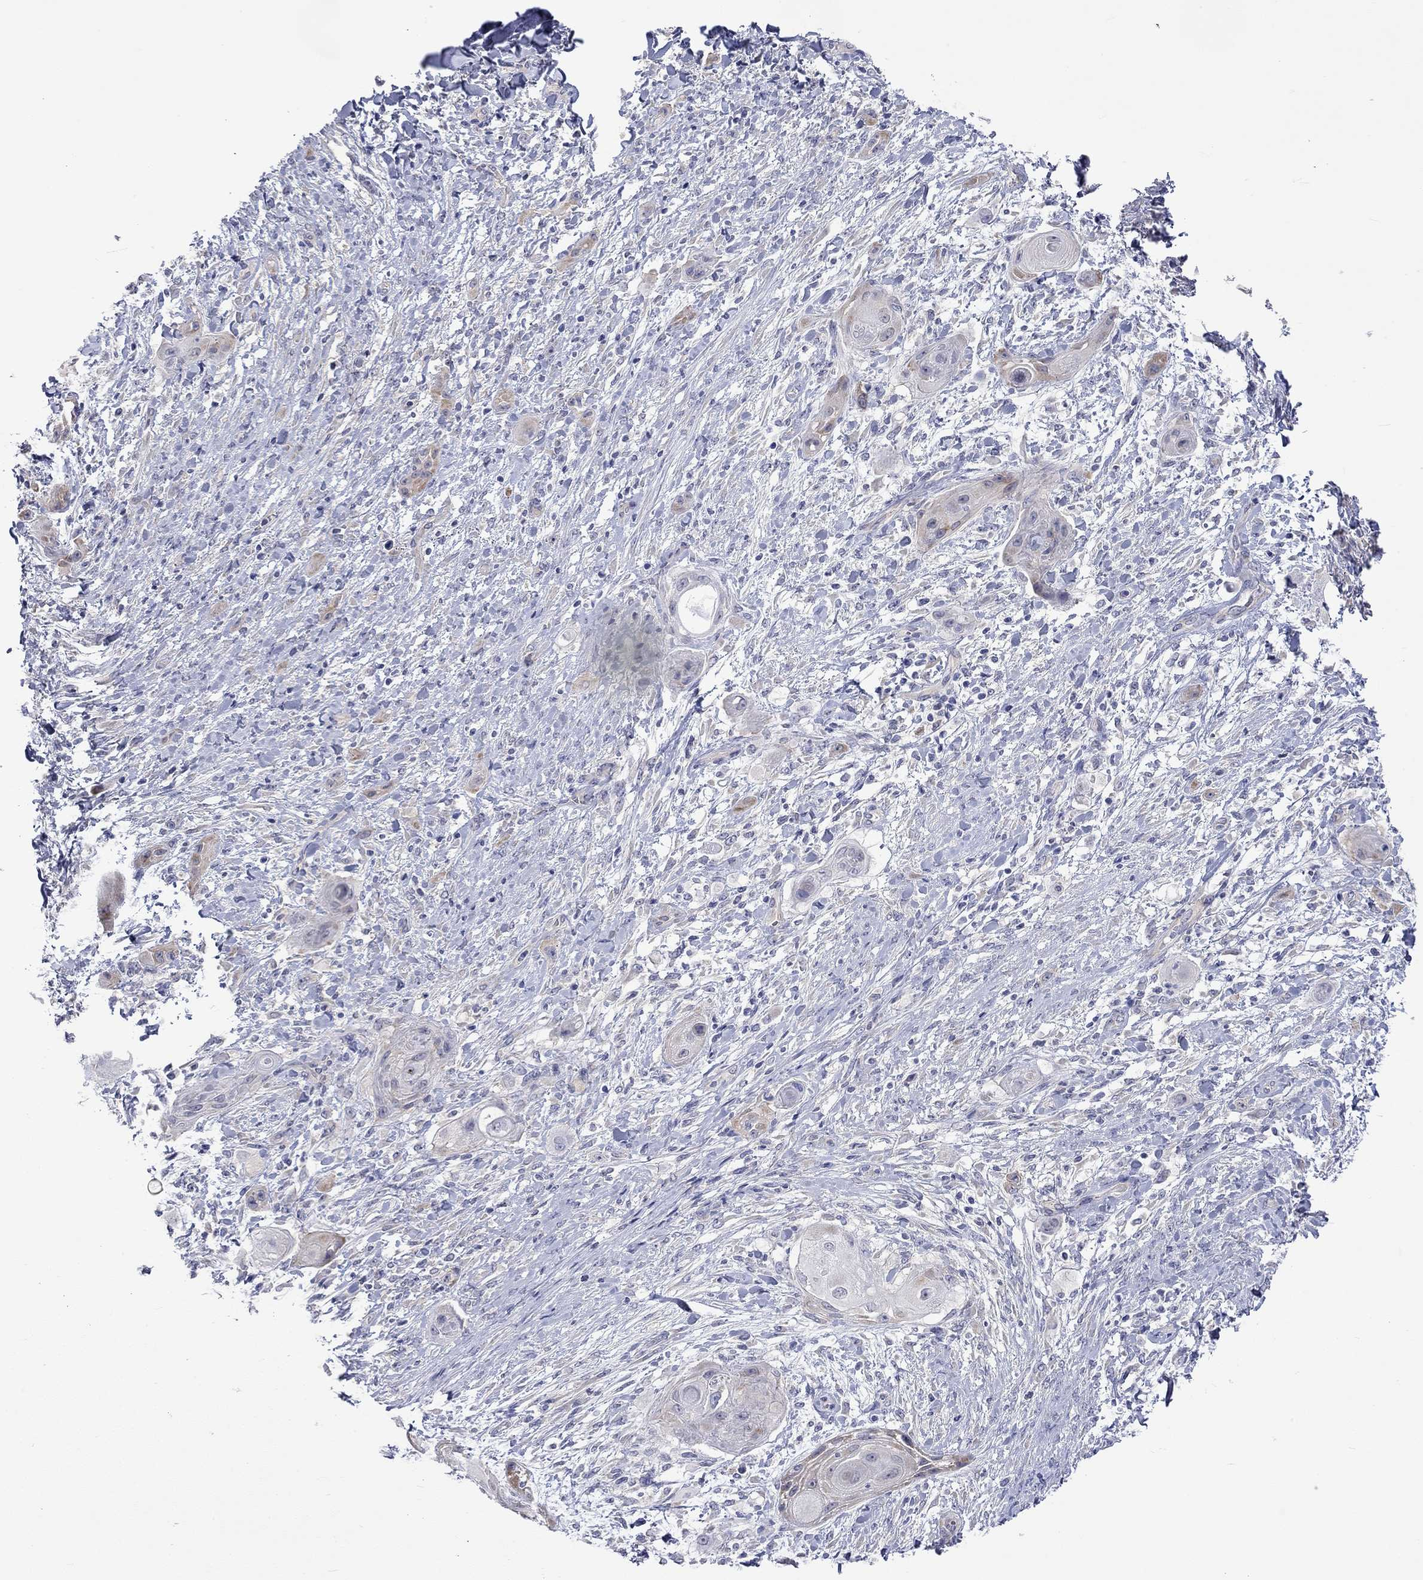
{"staining": {"intensity": "moderate", "quantity": "<25%", "location": "cytoplasmic/membranous"}, "tissue": "skin cancer", "cell_type": "Tumor cells", "image_type": "cancer", "snomed": [{"axis": "morphology", "description": "Squamous cell carcinoma, NOS"}, {"axis": "topography", "description": "Skin"}], "caption": "An immunohistochemistry micrograph of neoplastic tissue is shown. Protein staining in brown shows moderate cytoplasmic/membranous positivity in skin squamous cell carcinoma within tumor cells. (DAB (3,3'-diaminobenzidine) IHC, brown staining for protein, blue staining for nuclei).", "gene": "CERS1", "patient": {"sex": "male", "age": 62}}